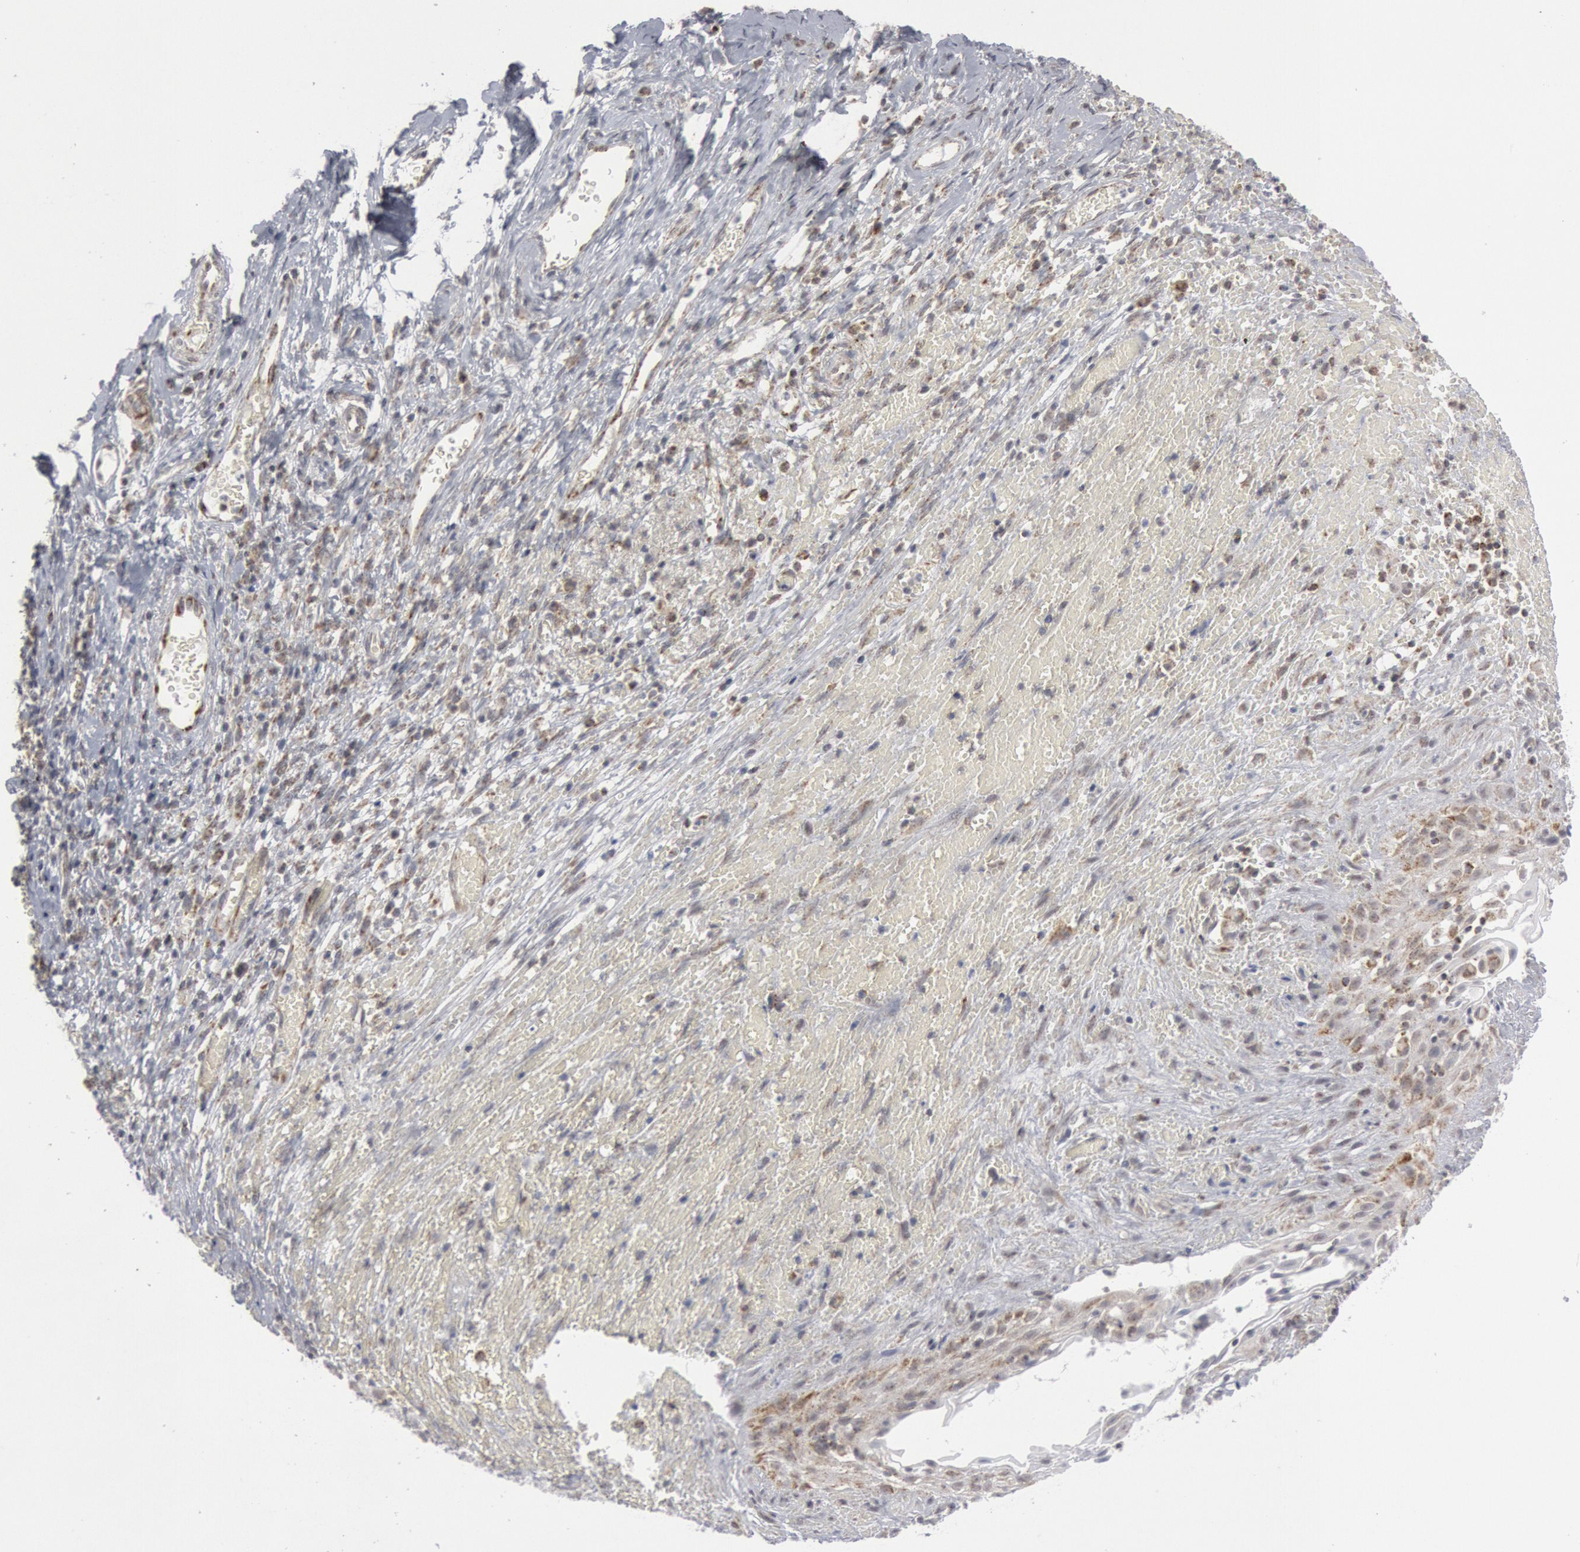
{"staining": {"intensity": "weak", "quantity": "<25%", "location": "cytoplasmic/membranous"}, "tissue": "cervical cancer", "cell_type": "Tumor cells", "image_type": "cancer", "snomed": [{"axis": "morphology", "description": "Normal tissue, NOS"}, {"axis": "morphology", "description": "Squamous cell carcinoma, NOS"}, {"axis": "topography", "description": "Cervix"}], "caption": "Squamous cell carcinoma (cervical) stained for a protein using immunohistochemistry displays no staining tumor cells.", "gene": "CASP9", "patient": {"sex": "female", "age": 67}}